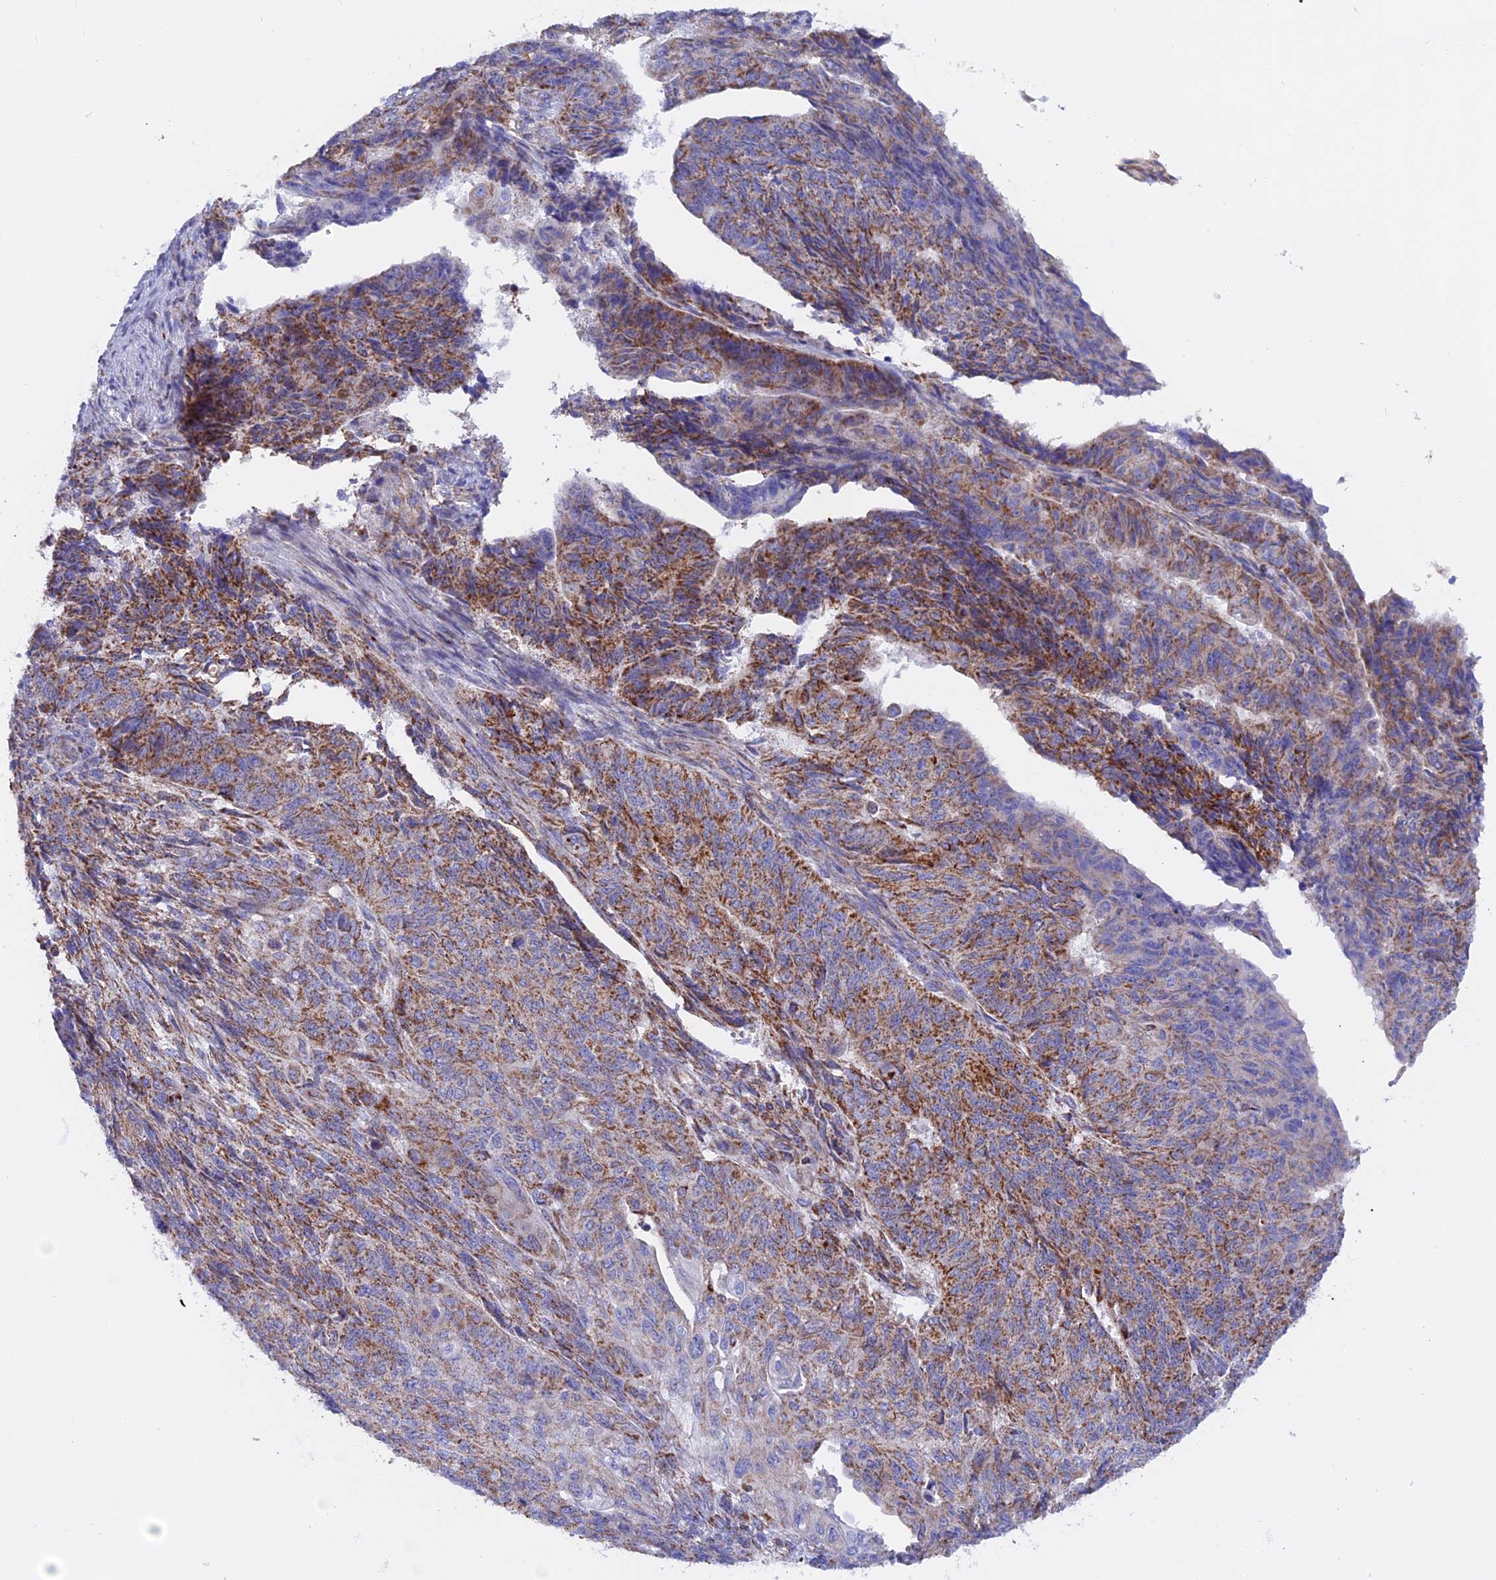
{"staining": {"intensity": "moderate", "quantity": ">75%", "location": "cytoplasmic/membranous"}, "tissue": "endometrial cancer", "cell_type": "Tumor cells", "image_type": "cancer", "snomed": [{"axis": "morphology", "description": "Adenocarcinoma, NOS"}, {"axis": "topography", "description": "Endometrium"}], "caption": "Approximately >75% of tumor cells in endometrial cancer (adenocarcinoma) exhibit moderate cytoplasmic/membranous protein staining as visualized by brown immunohistochemical staining.", "gene": "GCDH", "patient": {"sex": "female", "age": 32}}